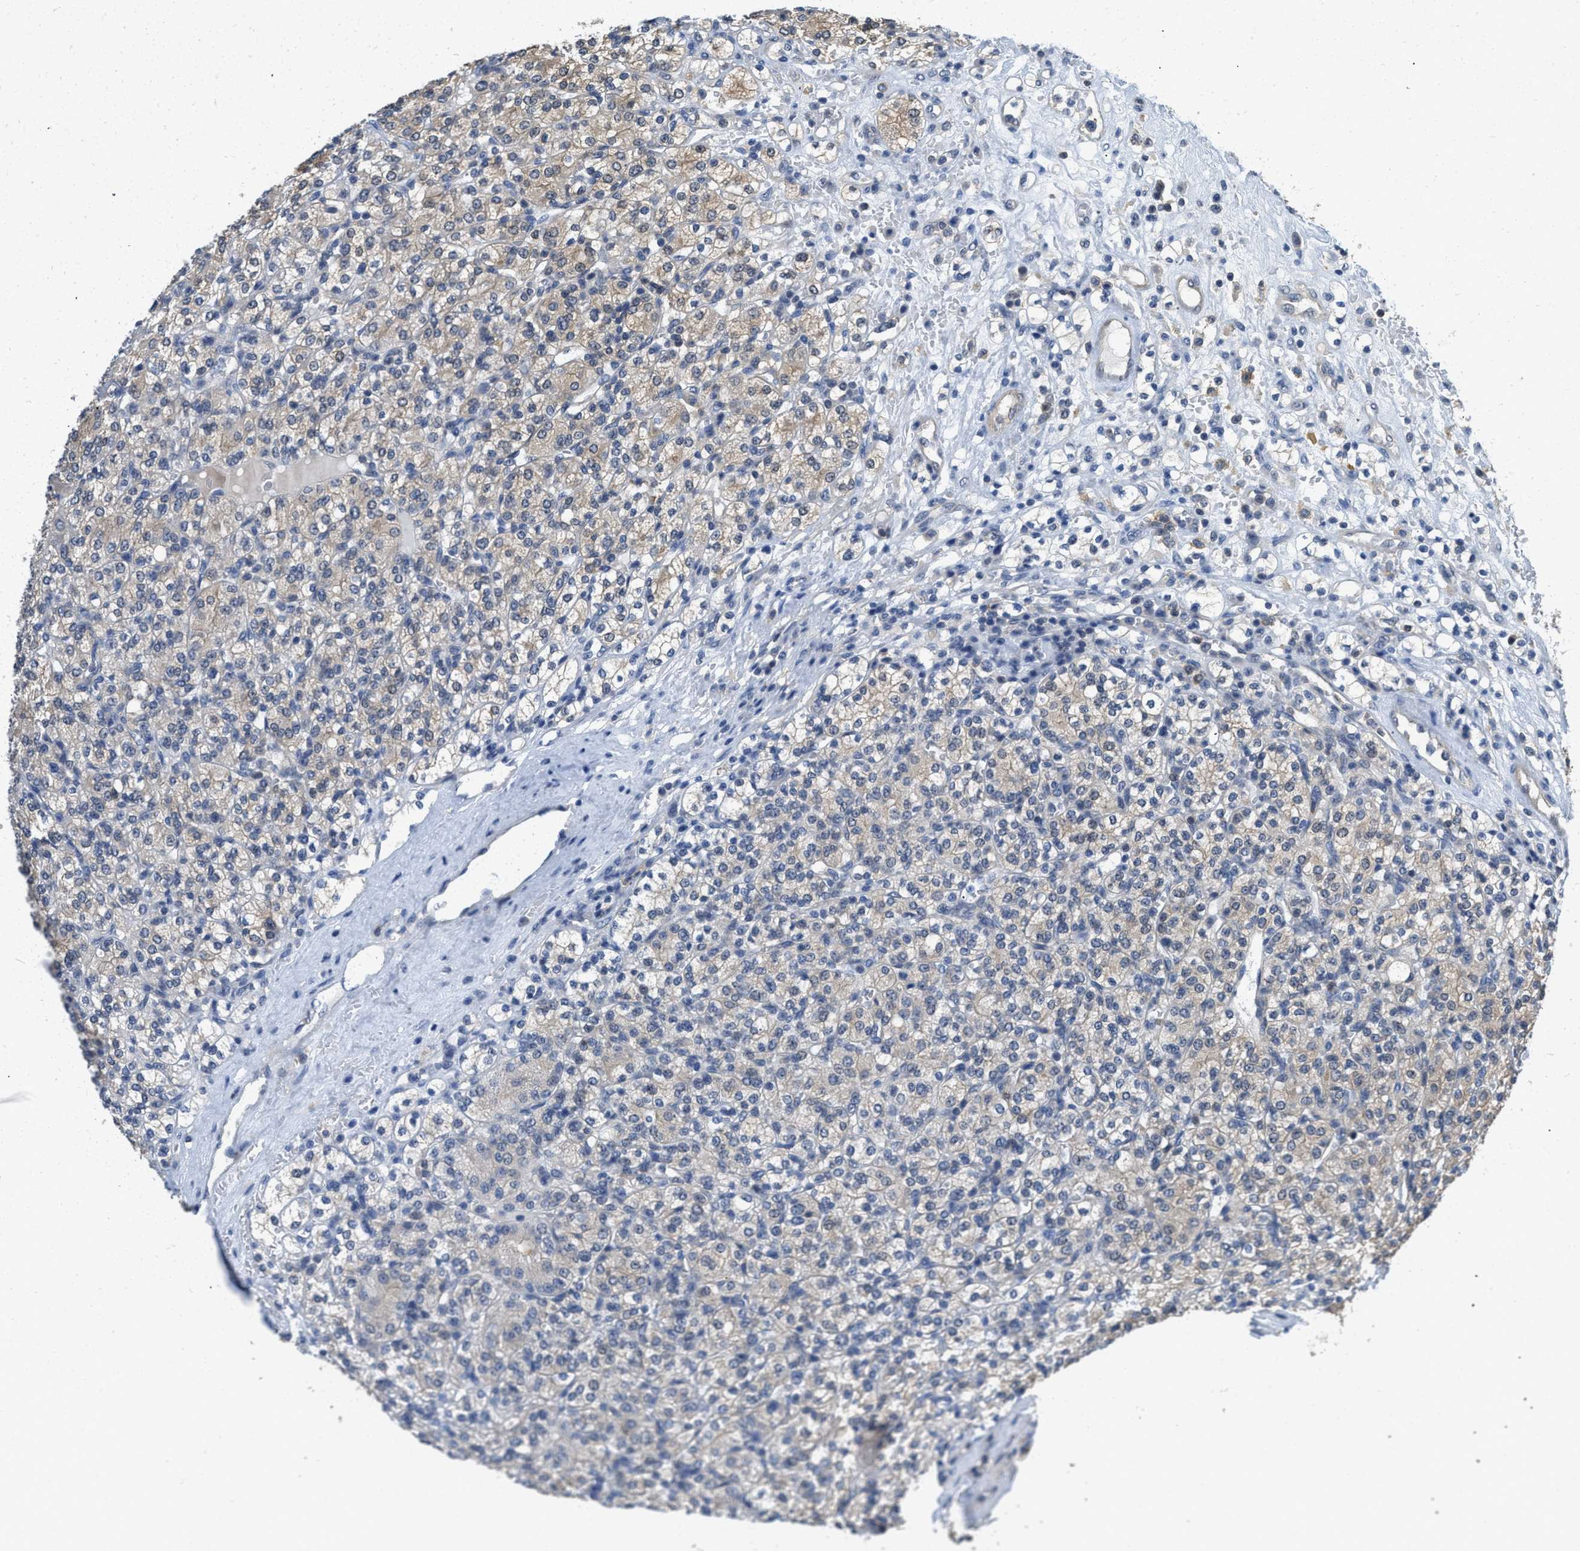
{"staining": {"intensity": "weak", "quantity": ">75%", "location": "cytoplasmic/membranous"}, "tissue": "renal cancer", "cell_type": "Tumor cells", "image_type": "cancer", "snomed": [{"axis": "morphology", "description": "Adenocarcinoma, NOS"}, {"axis": "topography", "description": "Kidney"}], "caption": "A high-resolution image shows immunohistochemistry staining of renal cancer (adenocarcinoma), which shows weak cytoplasmic/membranous expression in approximately >75% of tumor cells. The protein of interest is shown in brown color, while the nuclei are stained blue.", "gene": "TES", "patient": {"sex": "male", "age": 77}}